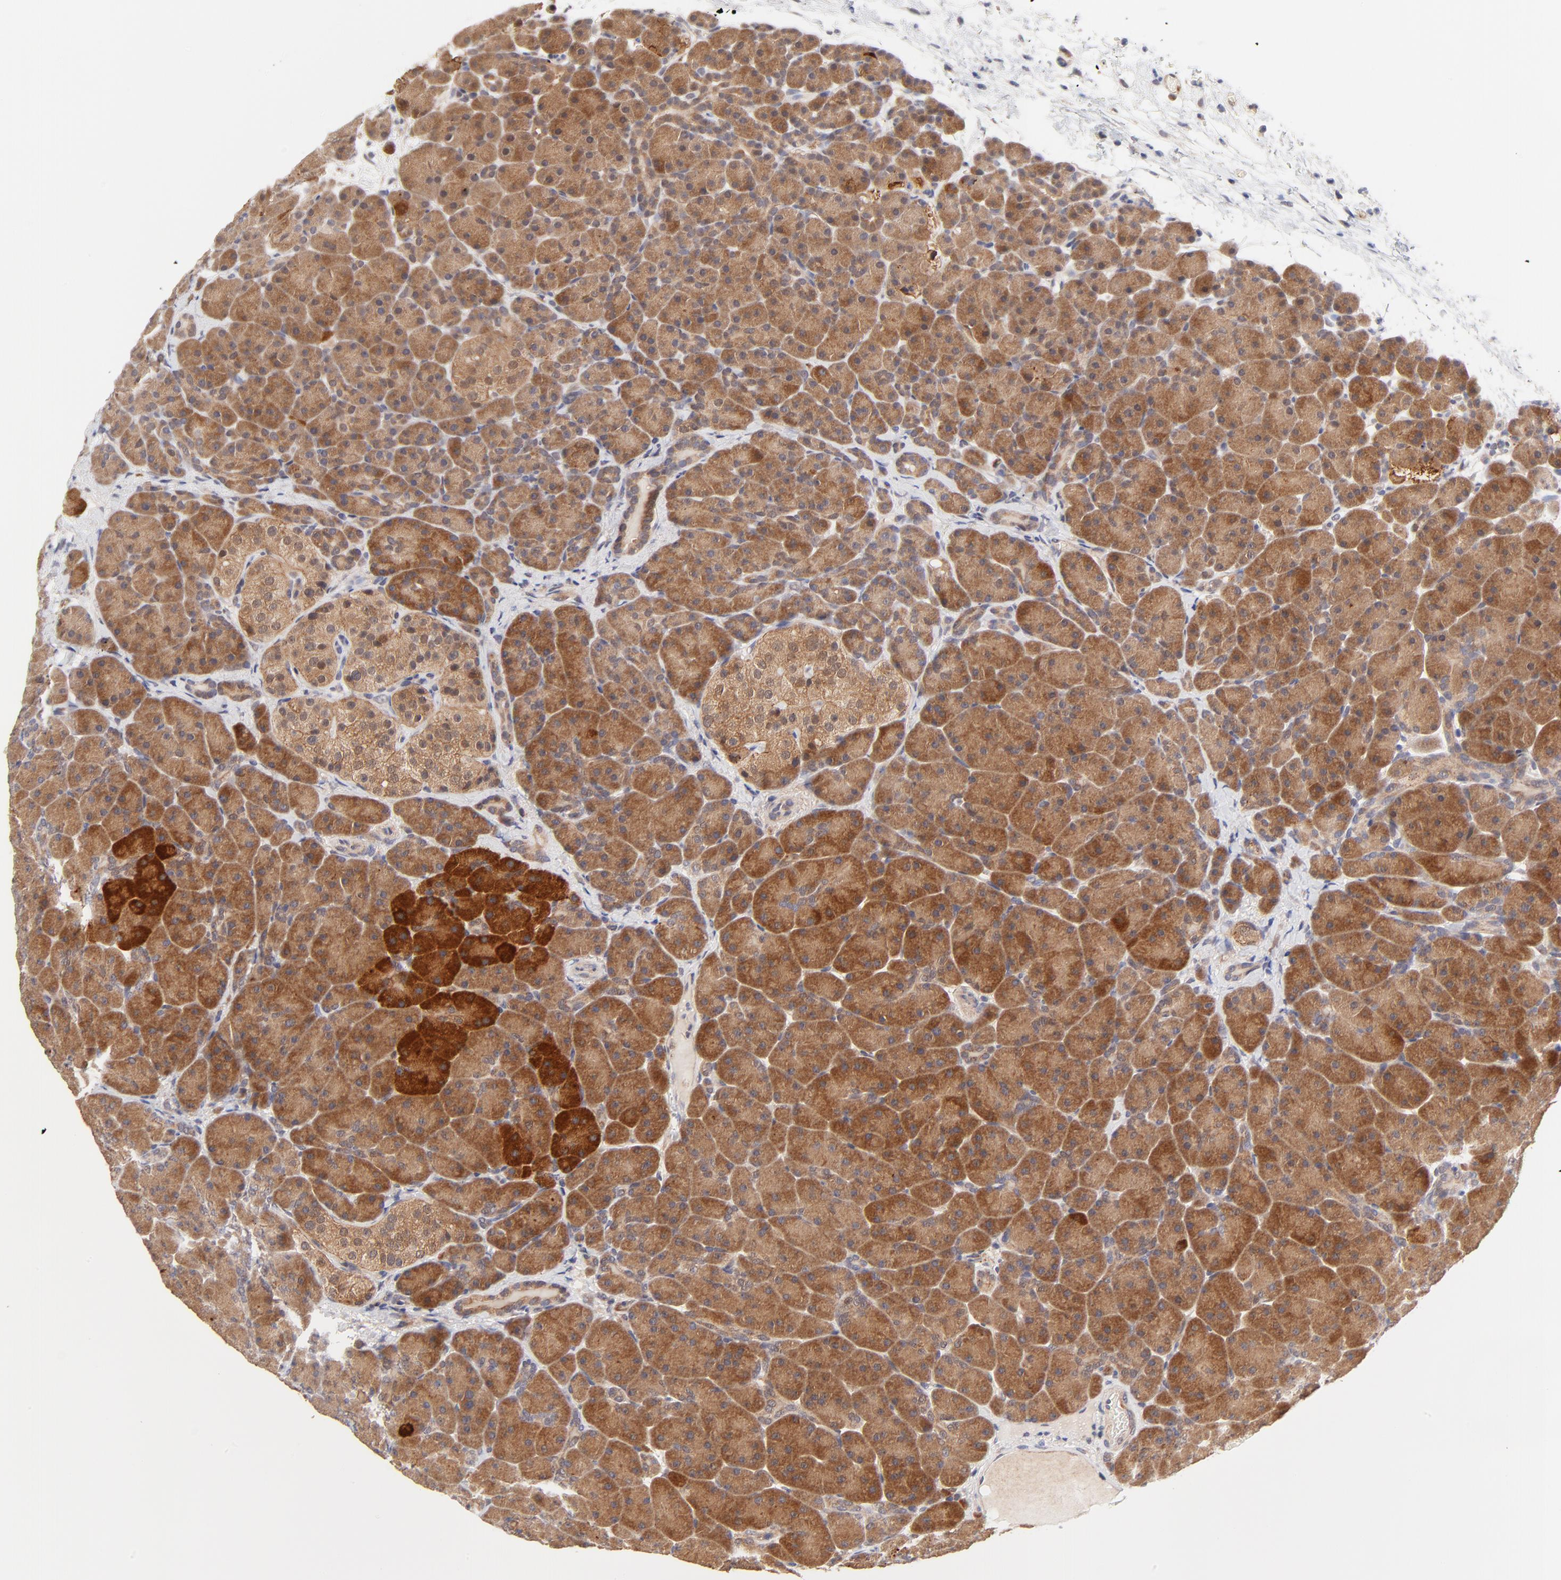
{"staining": {"intensity": "moderate", "quantity": ">75%", "location": "cytoplasmic/membranous"}, "tissue": "pancreas", "cell_type": "Exocrine glandular cells", "image_type": "normal", "snomed": [{"axis": "morphology", "description": "Normal tissue, NOS"}, {"axis": "topography", "description": "Pancreas"}], "caption": "Immunohistochemical staining of normal human pancreas reveals >75% levels of moderate cytoplasmic/membranous protein expression in about >75% of exocrine glandular cells.", "gene": "TXNL1", "patient": {"sex": "male", "age": 66}}